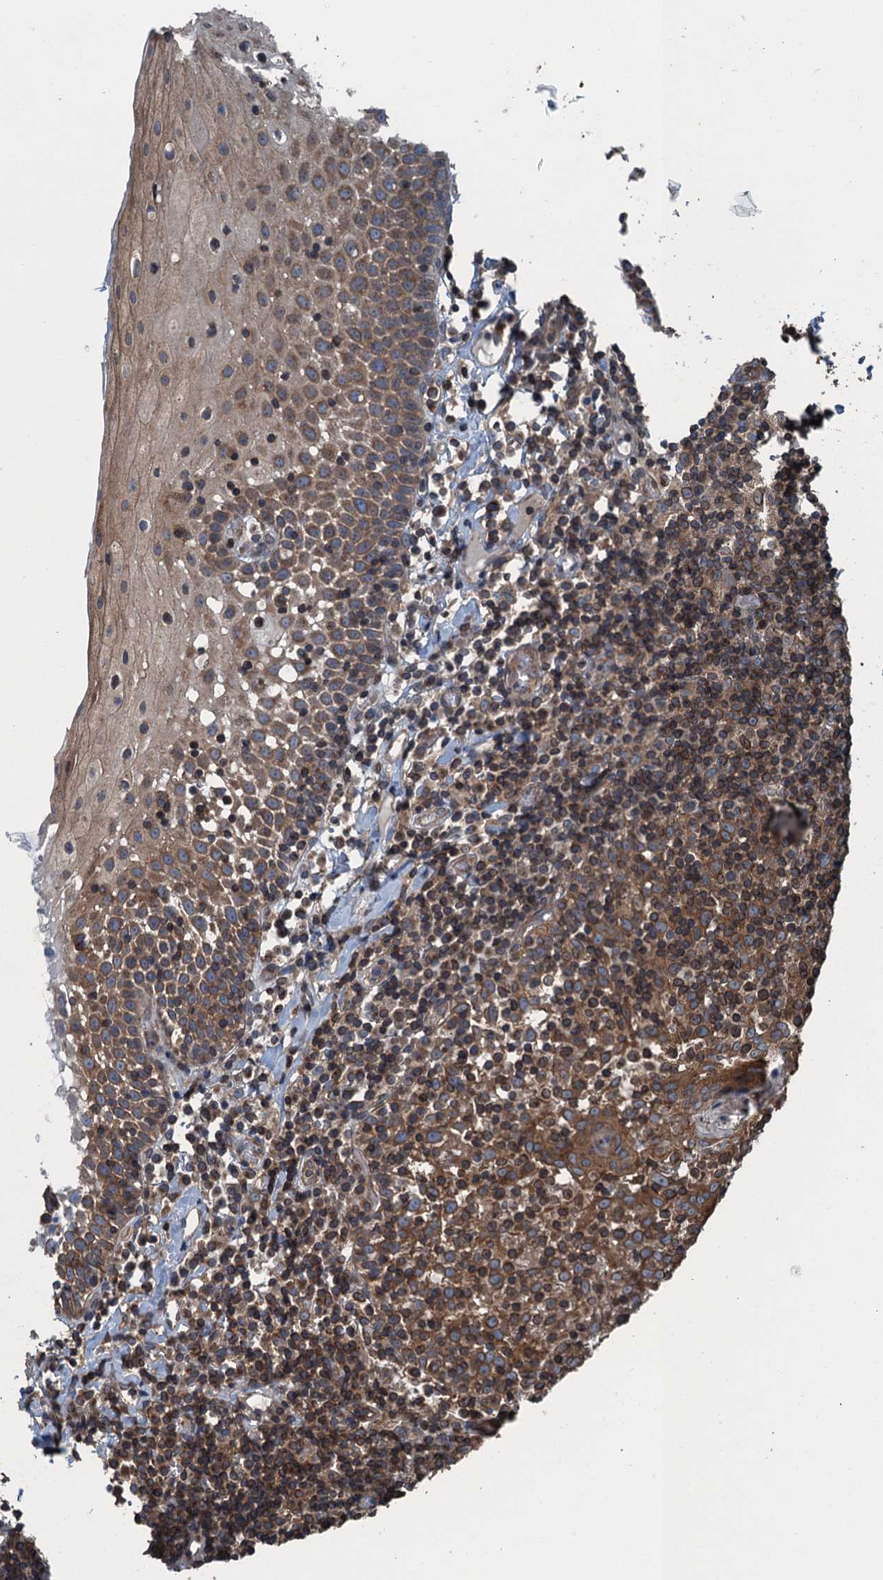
{"staining": {"intensity": "moderate", "quantity": ">75%", "location": "cytoplasmic/membranous"}, "tissue": "oral mucosa", "cell_type": "Squamous epithelial cells", "image_type": "normal", "snomed": [{"axis": "morphology", "description": "Normal tissue, NOS"}, {"axis": "topography", "description": "Oral tissue"}], "caption": "Human oral mucosa stained for a protein (brown) demonstrates moderate cytoplasmic/membranous positive positivity in about >75% of squamous epithelial cells.", "gene": "TRAPPC8", "patient": {"sex": "female", "age": 69}}